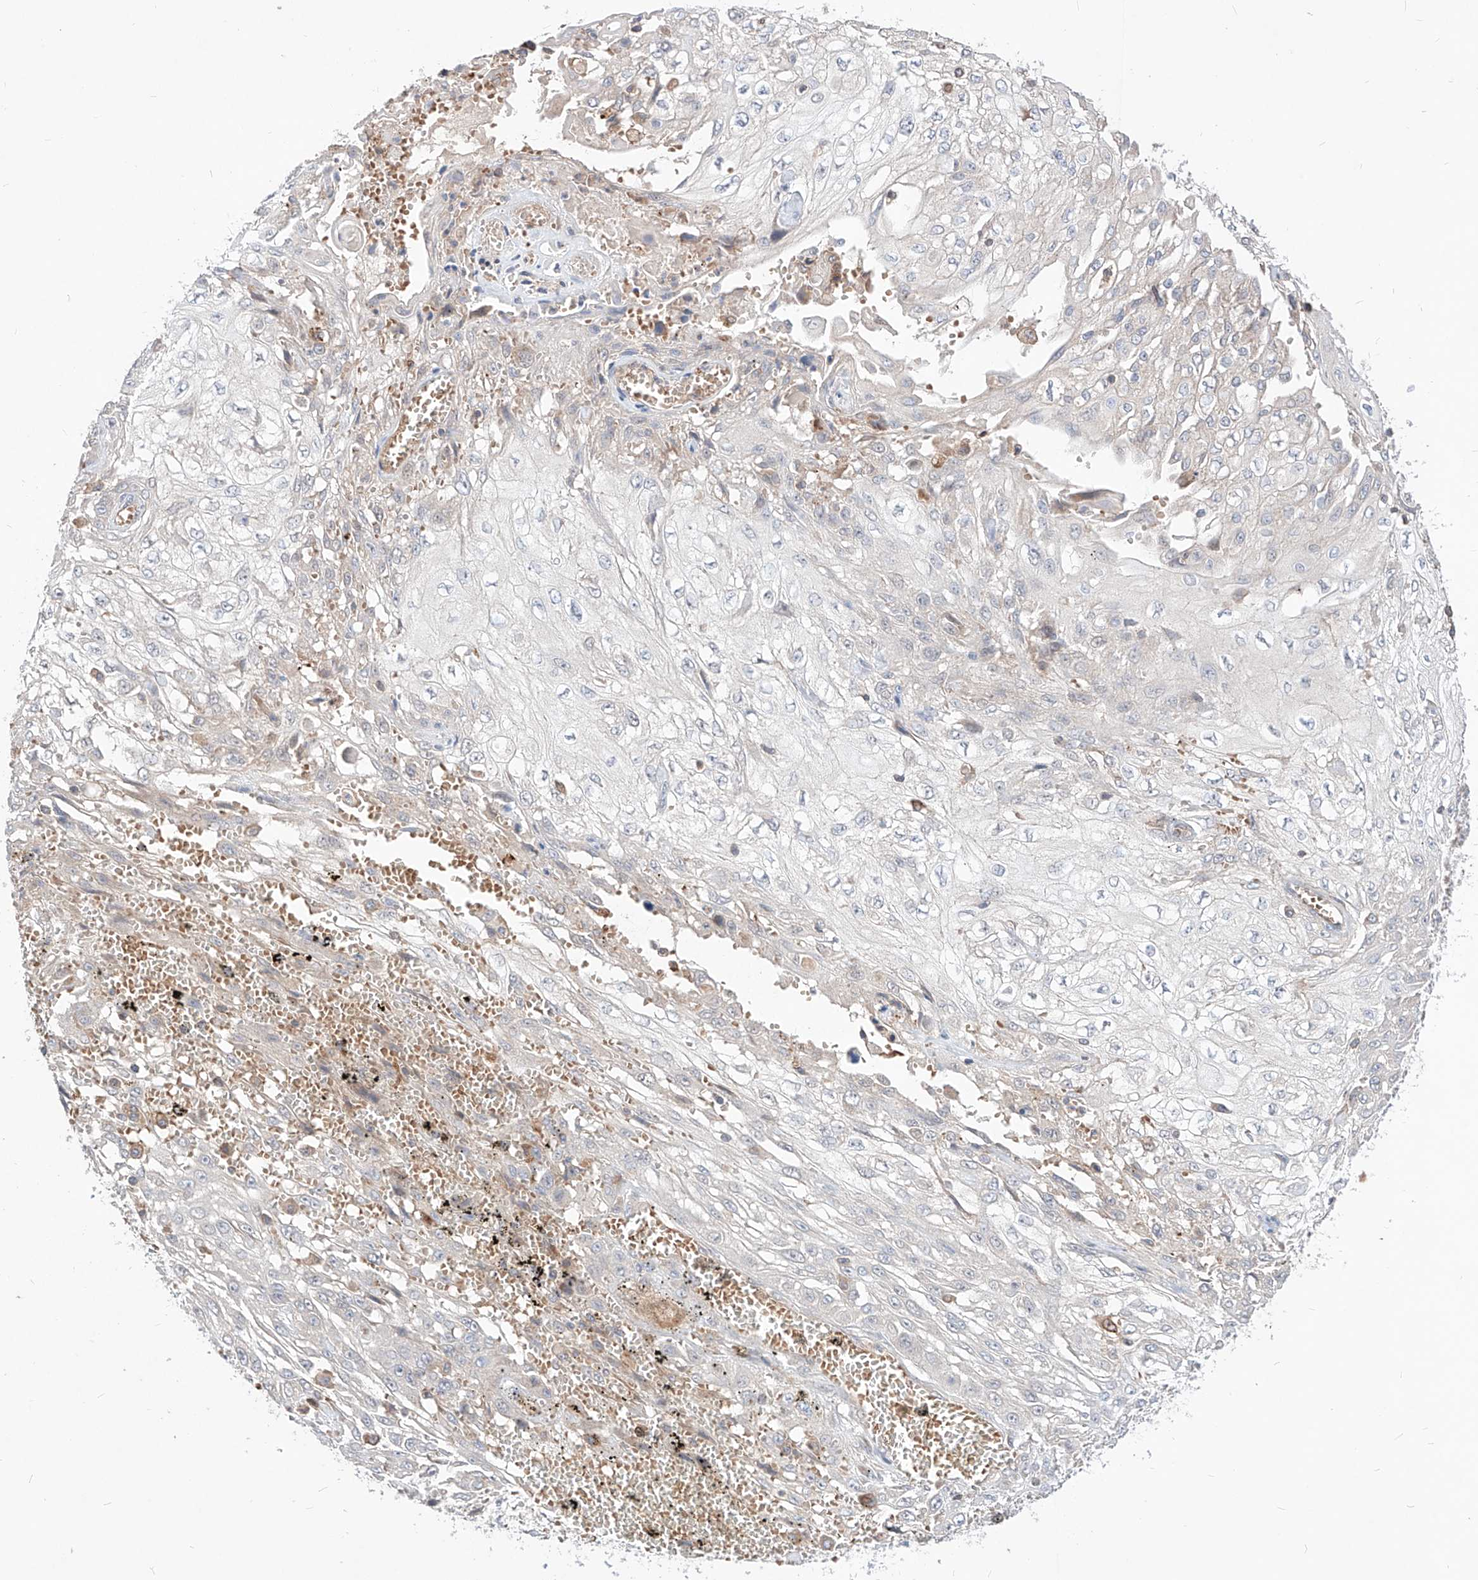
{"staining": {"intensity": "negative", "quantity": "none", "location": "none"}, "tissue": "skin cancer", "cell_type": "Tumor cells", "image_type": "cancer", "snomed": [{"axis": "morphology", "description": "Squamous cell carcinoma, NOS"}, {"axis": "morphology", "description": "Squamous cell carcinoma, metastatic, NOS"}, {"axis": "topography", "description": "Skin"}, {"axis": "topography", "description": "Lymph node"}], "caption": "An IHC histopathology image of metastatic squamous cell carcinoma (skin) is shown. There is no staining in tumor cells of metastatic squamous cell carcinoma (skin). (DAB IHC visualized using brightfield microscopy, high magnification).", "gene": "TSNAX", "patient": {"sex": "male", "age": 75}}